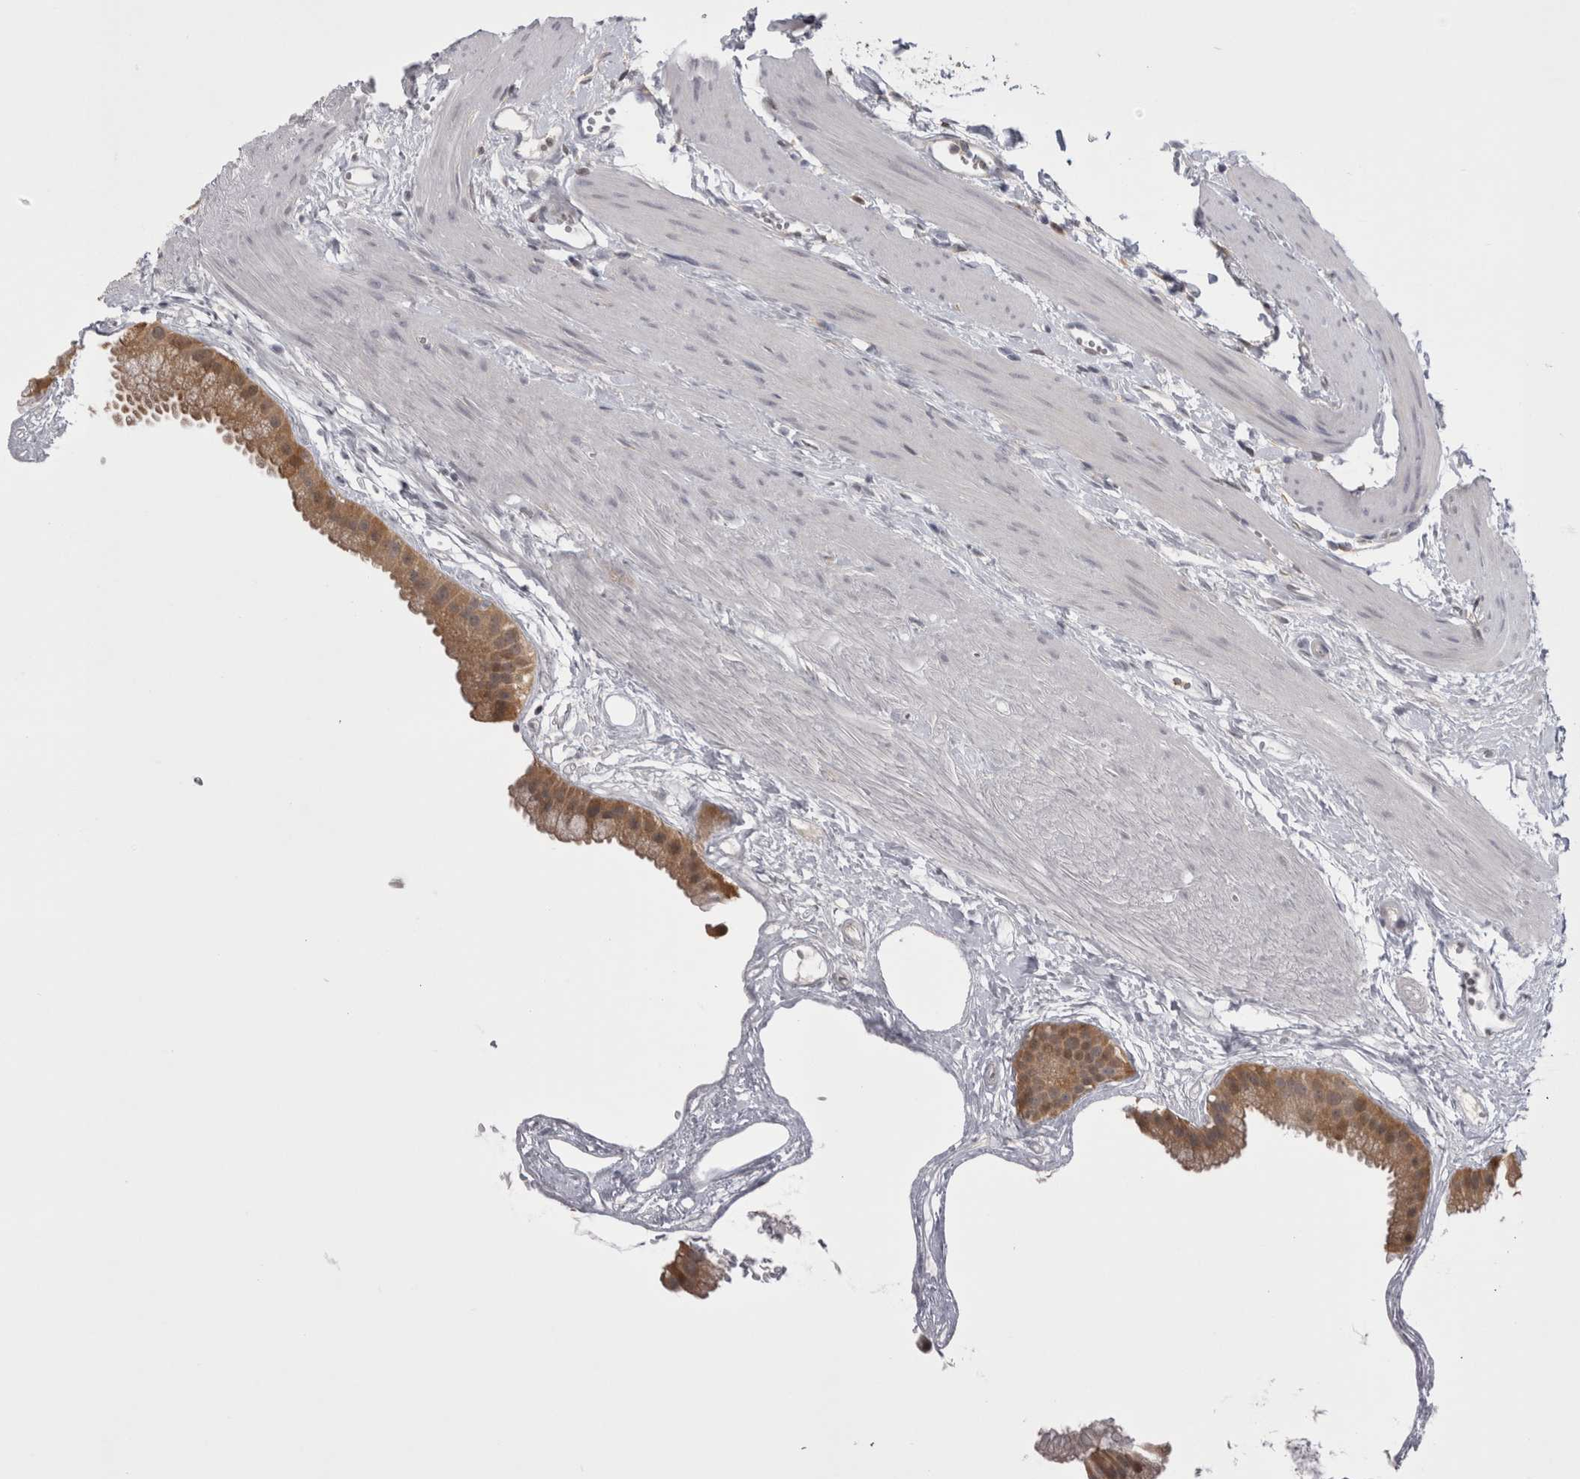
{"staining": {"intensity": "moderate", "quantity": "25%-75%", "location": "cytoplasmic/membranous"}, "tissue": "gallbladder", "cell_type": "Glandular cells", "image_type": "normal", "snomed": [{"axis": "morphology", "description": "Normal tissue, NOS"}, {"axis": "topography", "description": "Gallbladder"}], "caption": "The micrograph displays staining of unremarkable gallbladder, revealing moderate cytoplasmic/membranous protein staining (brown color) within glandular cells.", "gene": "CHIC1", "patient": {"sex": "female", "age": 64}}